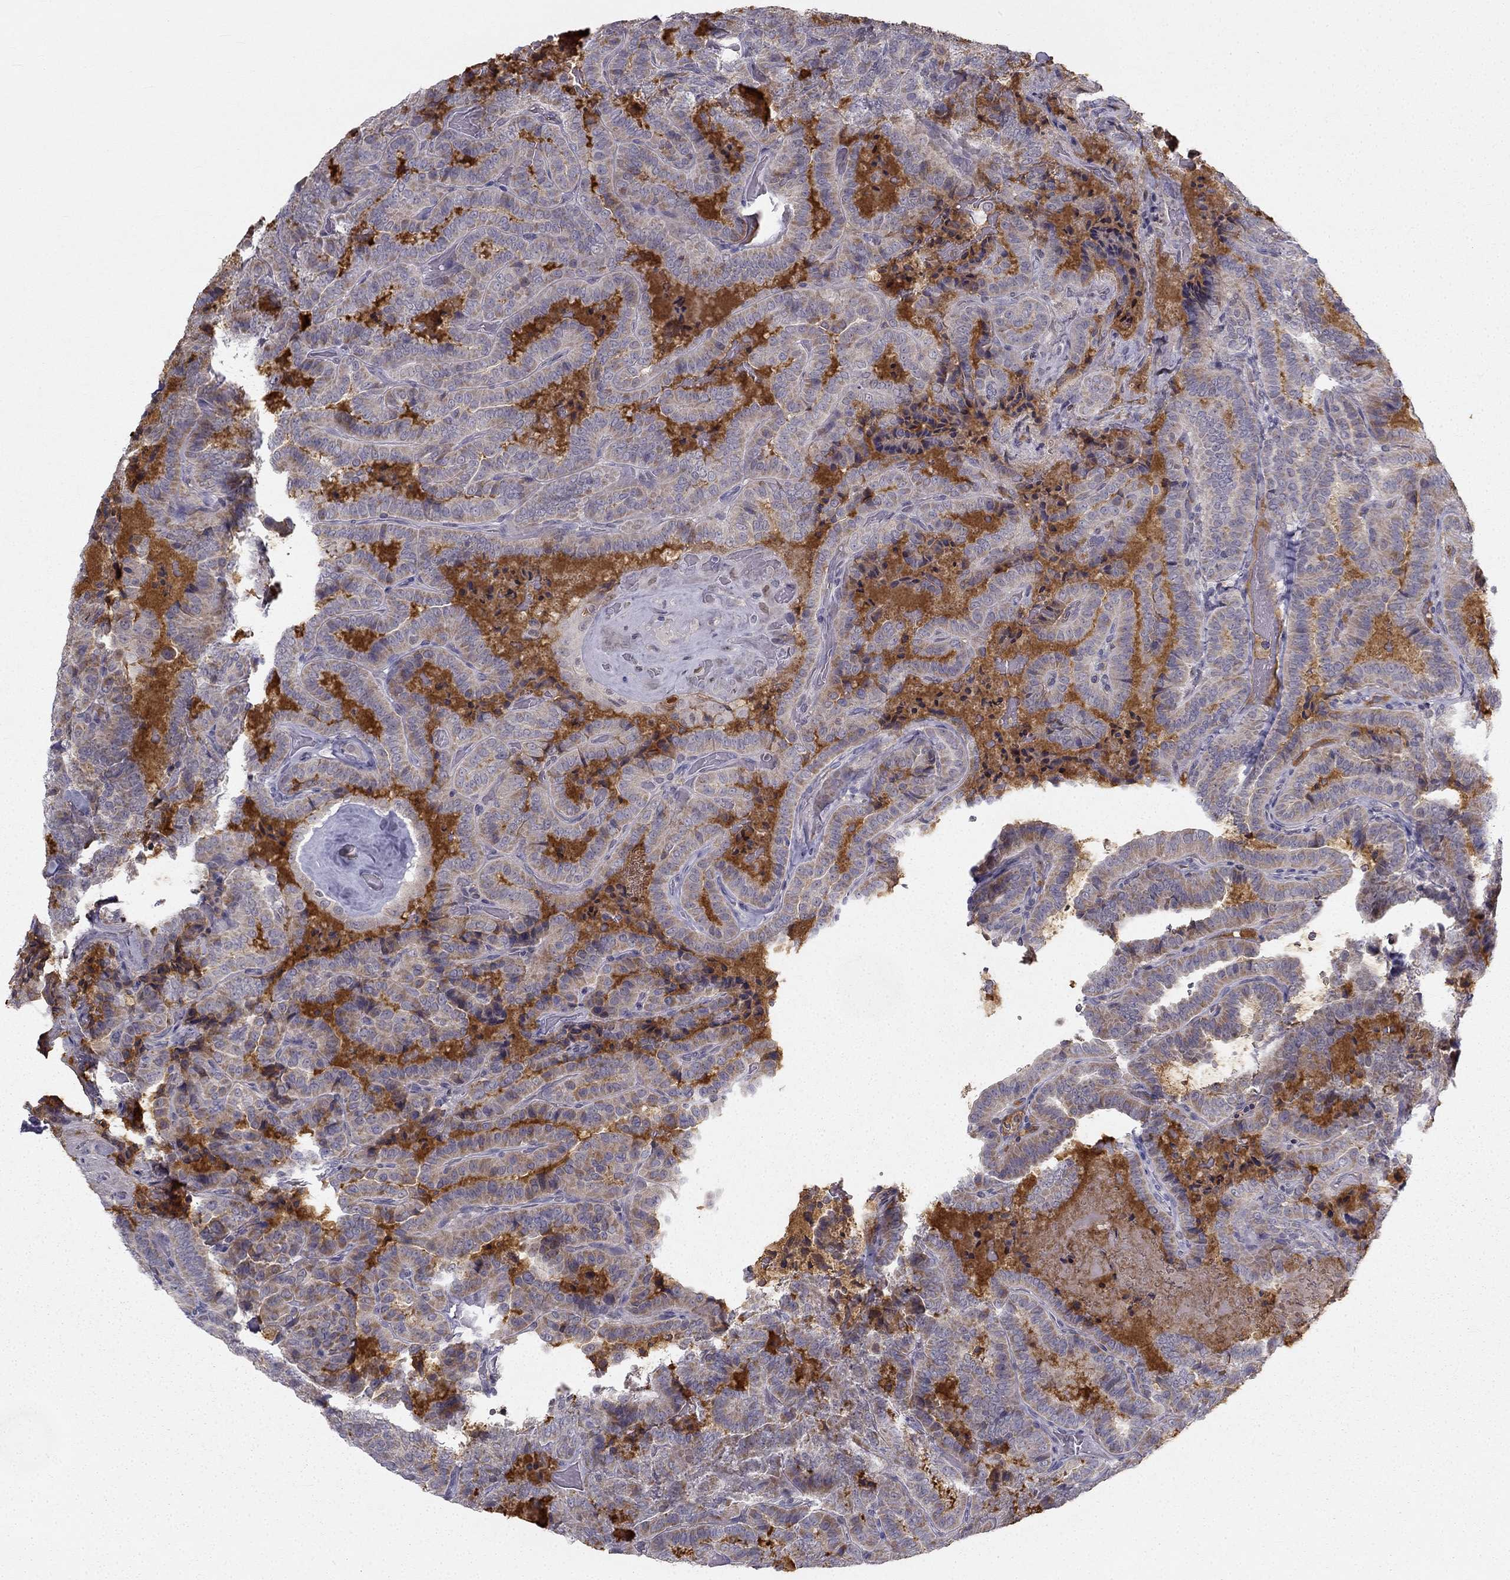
{"staining": {"intensity": "weak", "quantity": ">75%", "location": "cytoplasmic/membranous"}, "tissue": "thyroid cancer", "cell_type": "Tumor cells", "image_type": "cancer", "snomed": [{"axis": "morphology", "description": "Papillary adenocarcinoma, NOS"}, {"axis": "topography", "description": "Thyroid gland"}], "caption": "Immunohistochemistry histopathology image of neoplastic tissue: thyroid papillary adenocarcinoma stained using immunohistochemistry displays low levels of weak protein expression localized specifically in the cytoplasmic/membranous of tumor cells, appearing as a cytoplasmic/membranous brown color.", "gene": "TRPS1", "patient": {"sex": "female", "age": 39}}